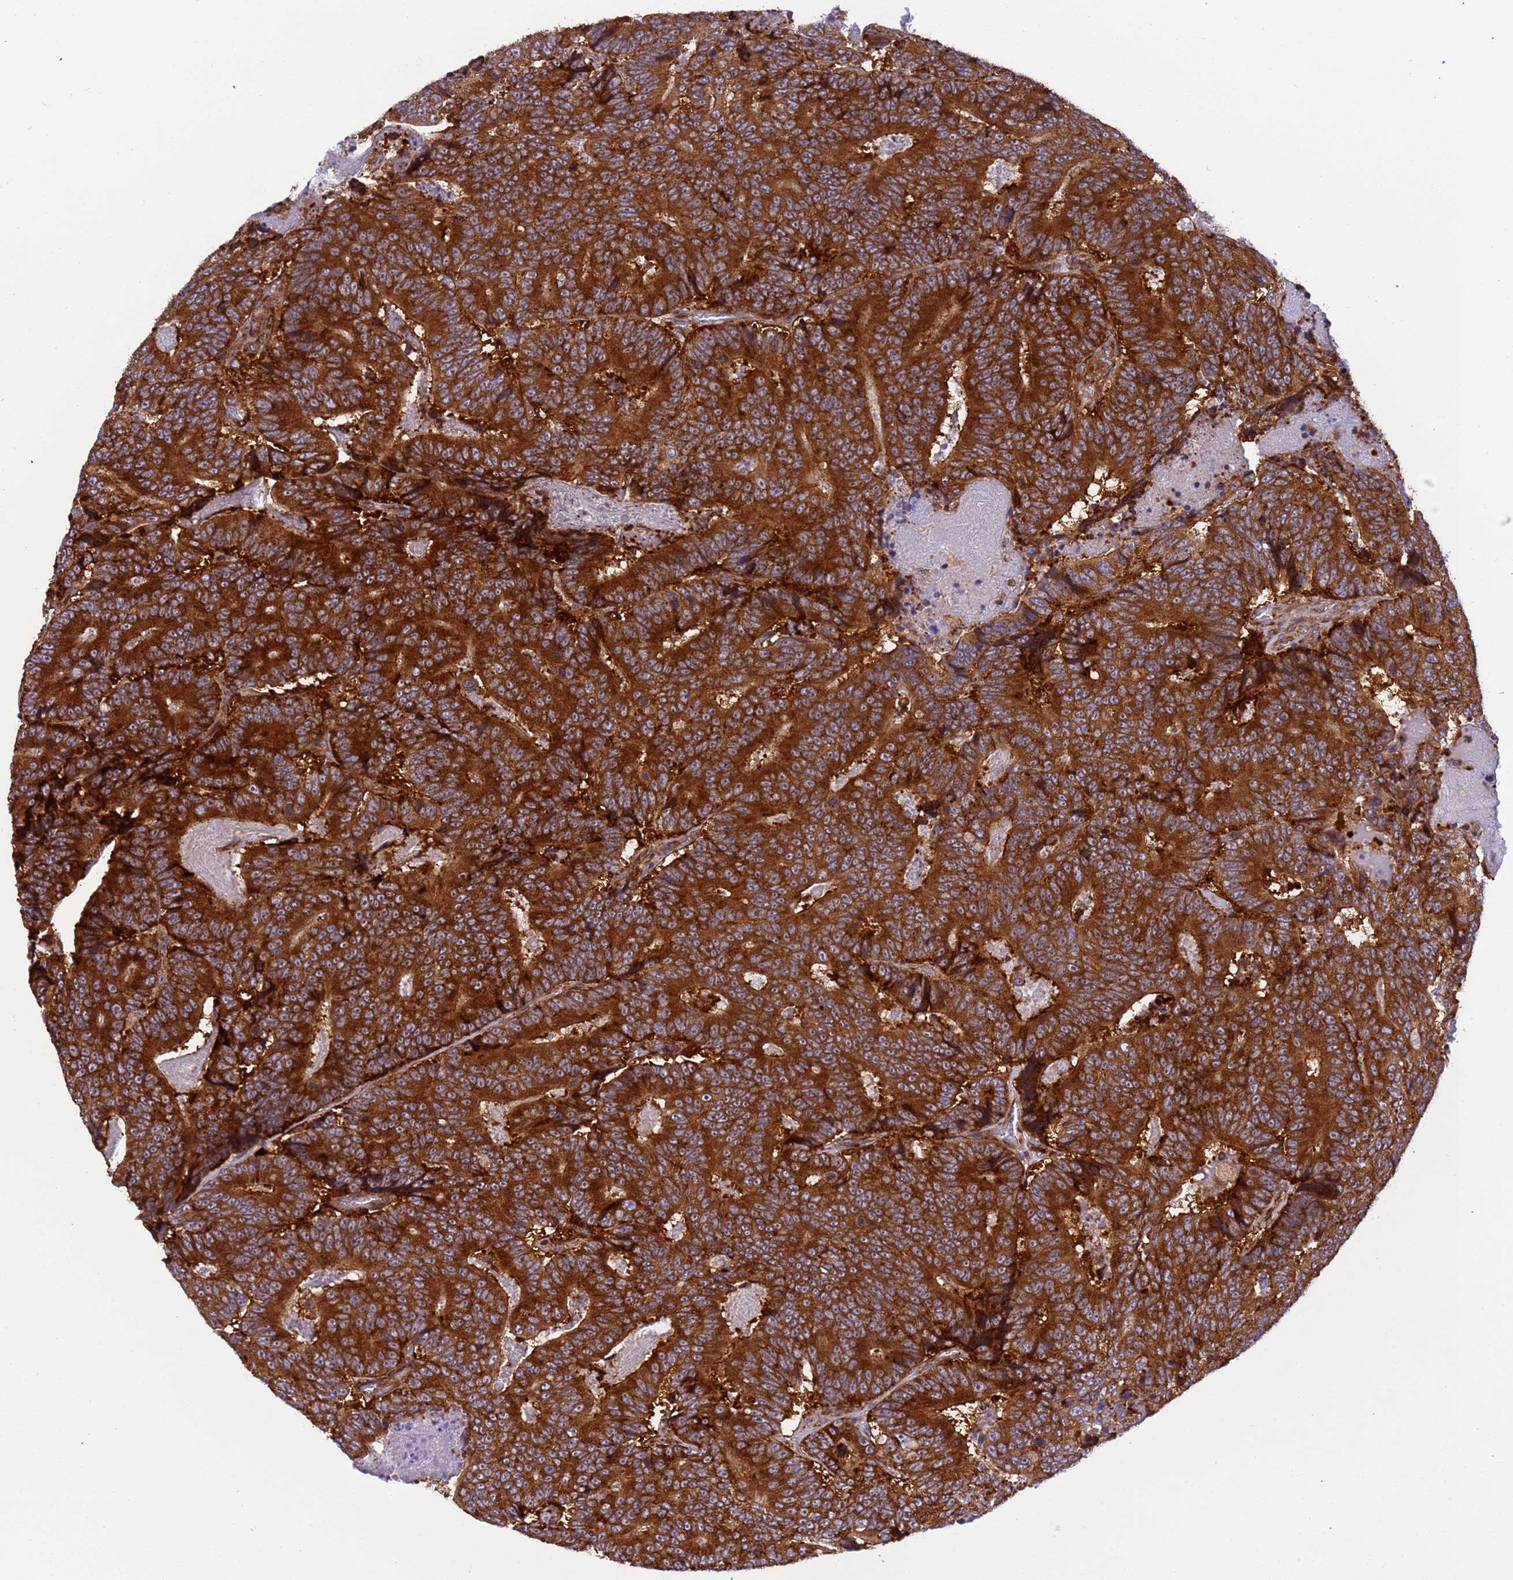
{"staining": {"intensity": "strong", "quantity": ">75%", "location": "cytoplasmic/membranous"}, "tissue": "colorectal cancer", "cell_type": "Tumor cells", "image_type": "cancer", "snomed": [{"axis": "morphology", "description": "Adenocarcinoma, NOS"}, {"axis": "topography", "description": "Colon"}], "caption": "Protein expression analysis of adenocarcinoma (colorectal) displays strong cytoplasmic/membranous expression in about >75% of tumor cells.", "gene": "RPL36", "patient": {"sex": "male", "age": 83}}